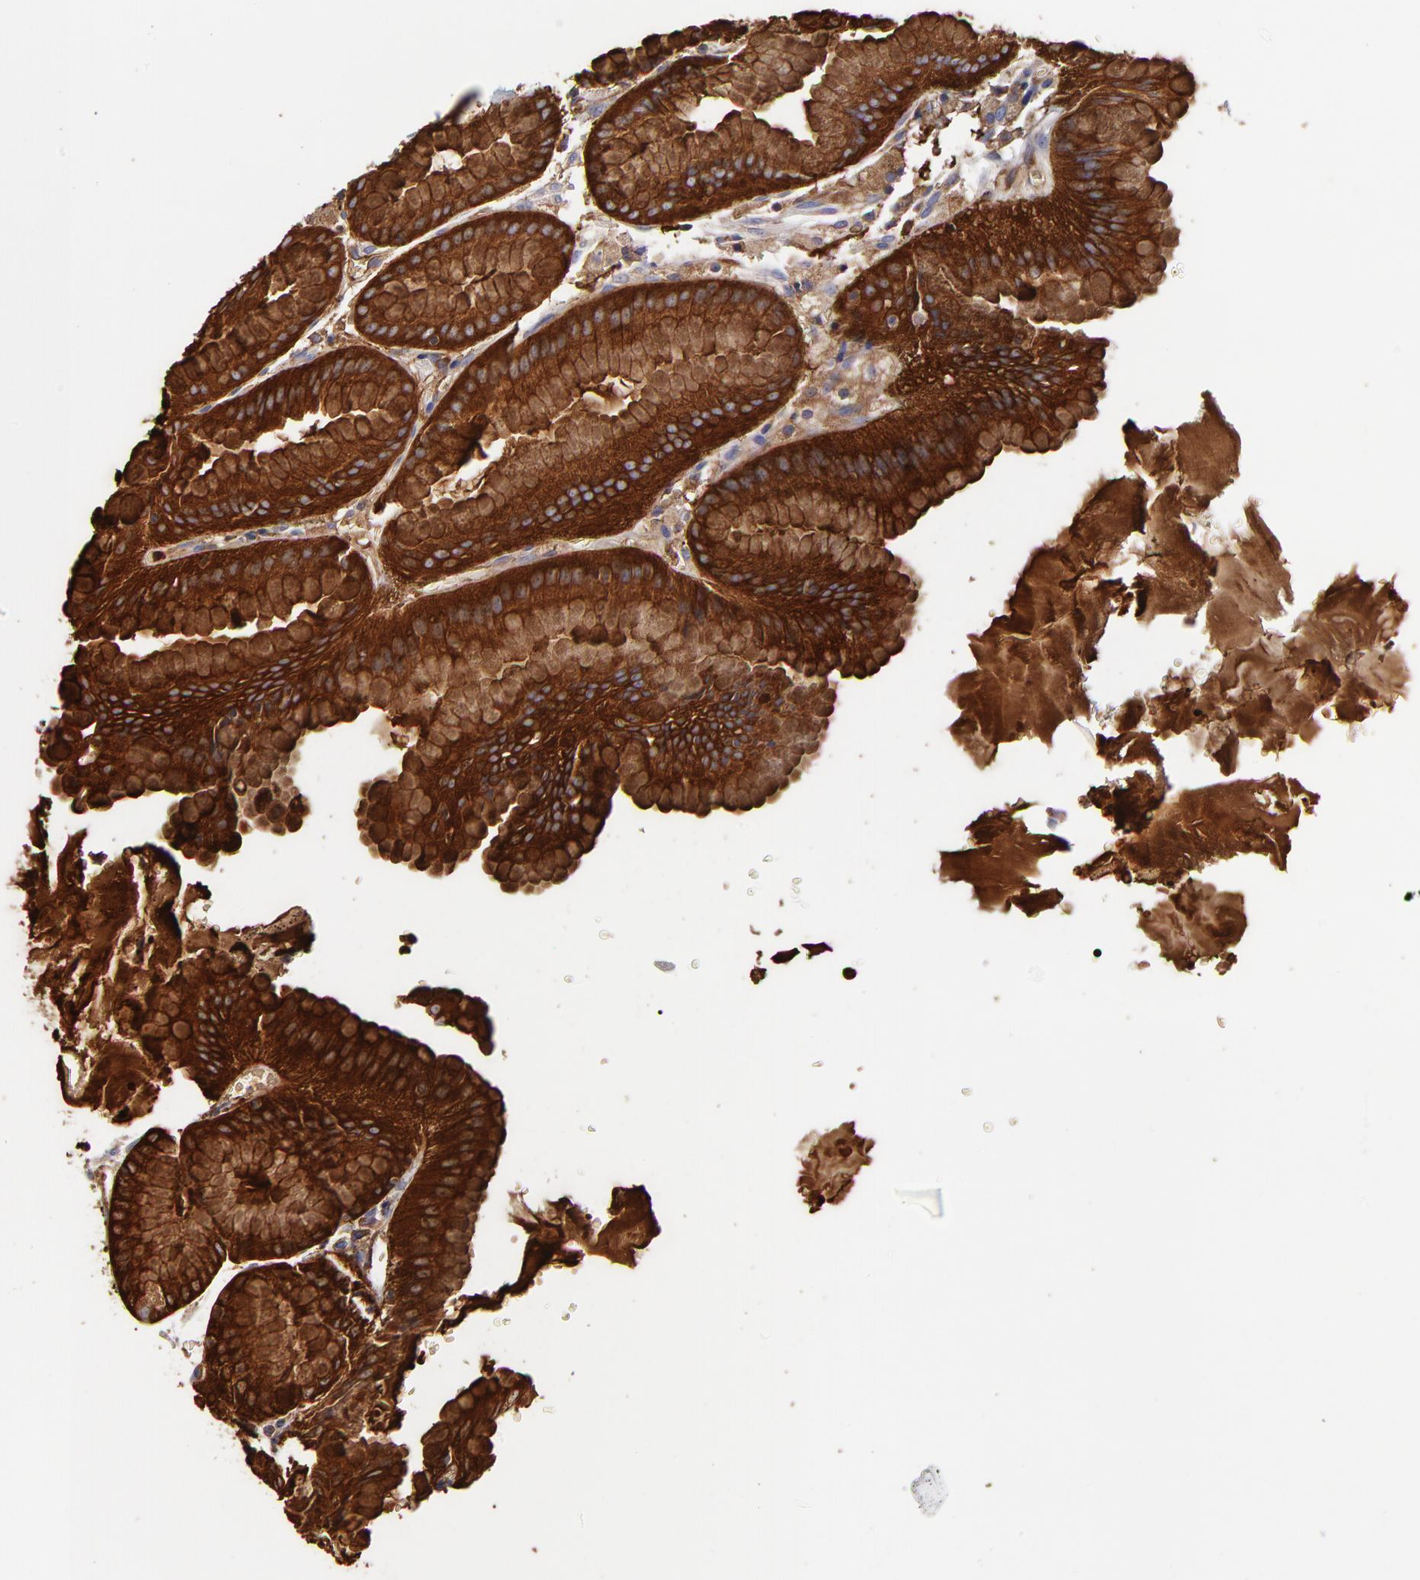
{"staining": {"intensity": "strong", "quantity": ">75%", "location": "cytoplasmic/membranous"}, "tissue": "stomach", "cell_type": "Glandular cells", "image_type": "normal", "snomed": [{"axis": "morphology", "description": "Normal tissue, NOS"}, {"axis": "topography", "description": "Stomach, lower"}], "caption": "Human stomach stained for a protein (brown) exhibits strong cytoplasmic/membranous positive staining in approximately >75% of glandular cells.", "gene": "CD2AP", "patient": {"sex": "male", "age": 71}}